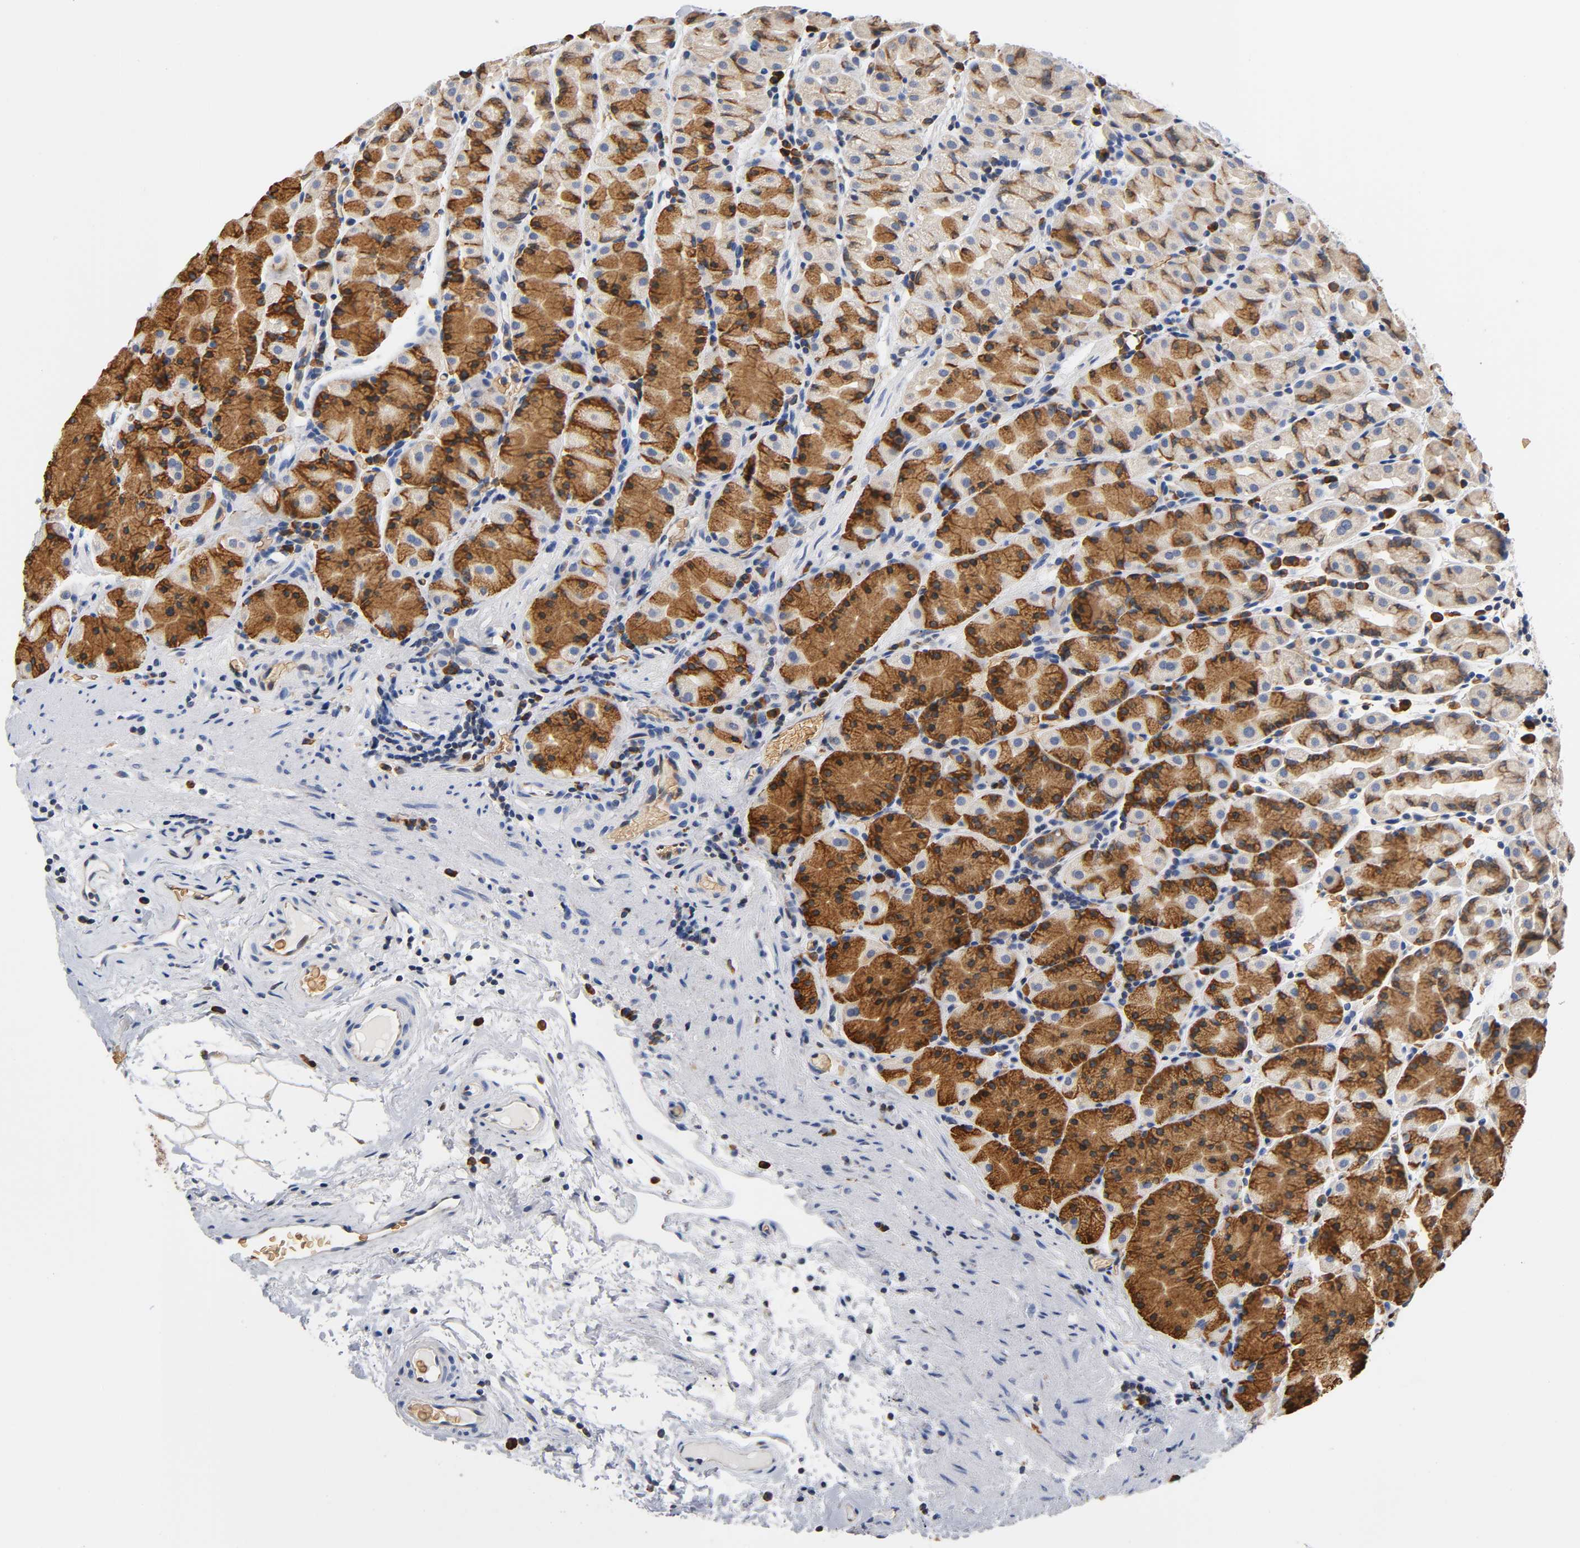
{"staining": {"intensity": "strong", "quantity": ">75%", "location": "cytoplasmic/membranous"}, "tissue": "stomach", "cell_type": "Glandular cells", "image_type": "normal", "snomed": [{"axis": "morphology", "description": "Normal tissue, NOS"}, {"axis": "topography", "description": "Stomach, lower"}], "caption": "Unremarkable stomach demonstrates strong cytoplasmic/membranous positivity in about >75% of glandular cells (DAB IHC, brown staining for protein, blue staining for nuclei)..", "gene": "UCKL1", "patient": {"sex": "male", "age": 56}}